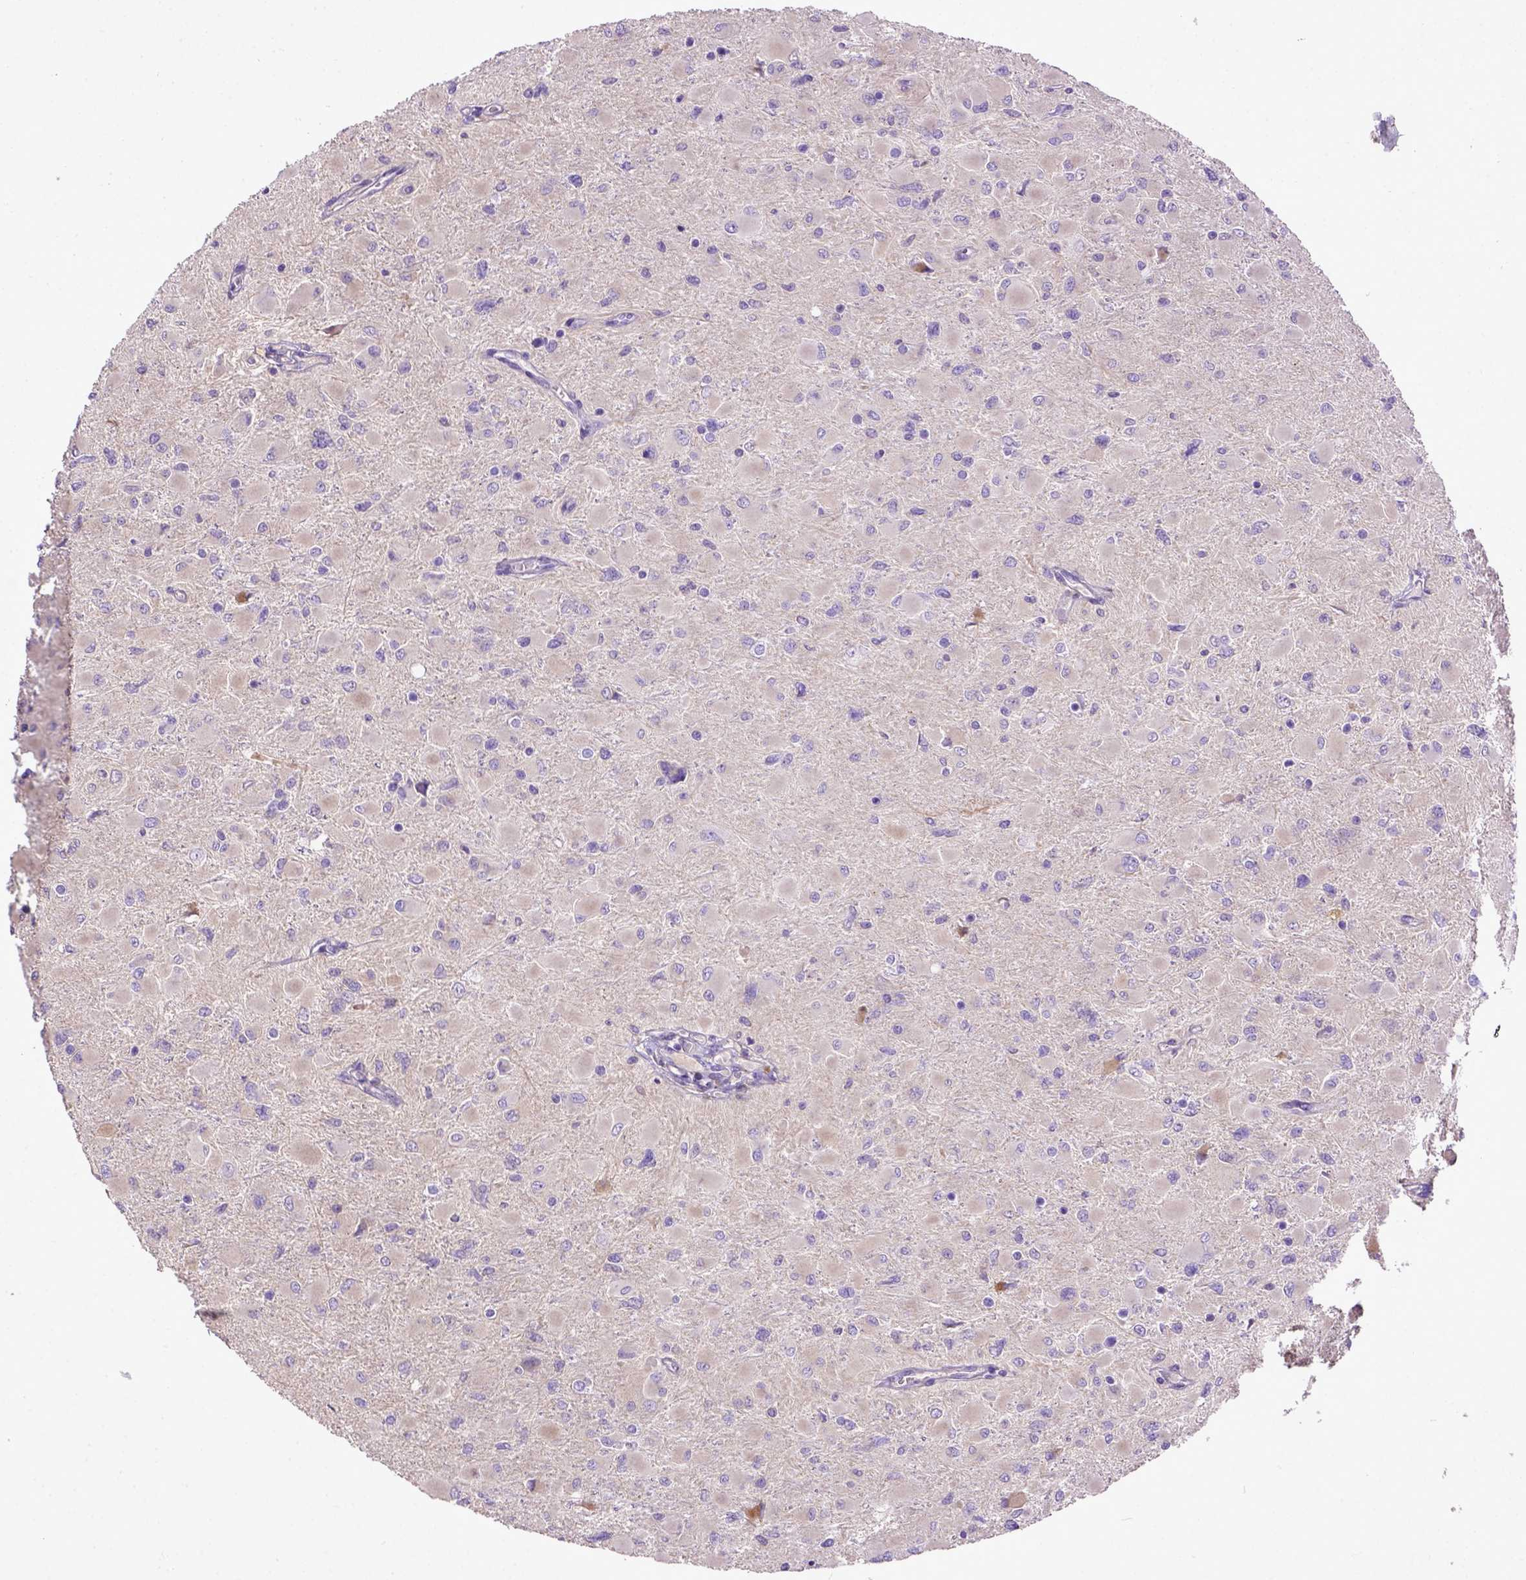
{"staining": {"intensity": "negative", "quantity": "none", "location": "none"}, "tissue": "glioma", "cell_type": "Tumor cells", "image_type": "cancer", "snomed": [{"axis": "morphology", "description": "Glioma, malignant, High grade"}, {"axis": "topography", "description": "Cerebral cortex"}], "caption": "IHC histopathology image of neoplastic tissue: human malignant high-grade glioma stained with DAB shows no significant protein positivity in tumor cells. (Immunohistochemistry, brightfield microscopy, high magnification).", "gene": "DEPDC1B", "patient": {"sex": "female", "age": 36}}